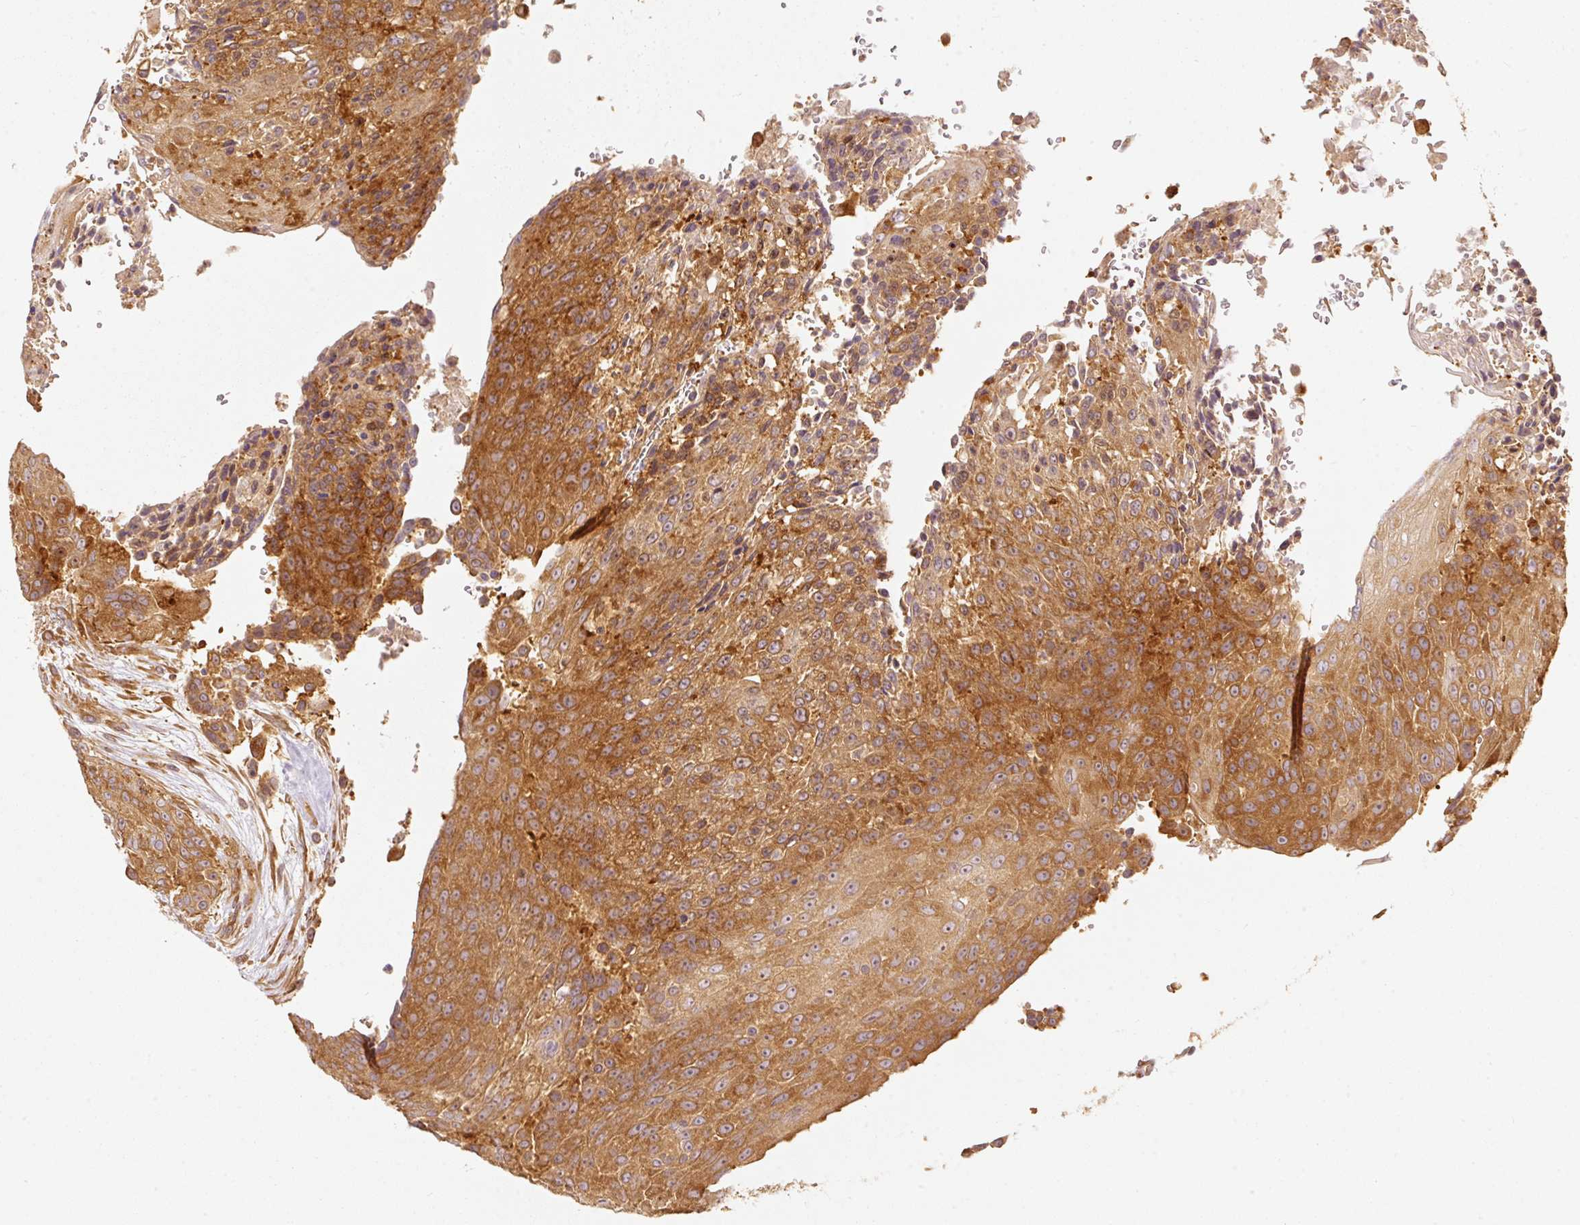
{"staining": {"intensity": "moderate", "quantity": ">75%", "location": "cytoplasmic/membranous"}, "tissue": "urothelial cancer", "cell_type": "Tumor cells", "image_type": "cancer", "snomed": [{"axis": "morphology", "description": "Urothelial carcinoma, High grade"}, {"axis": "topography", "description": "Urinary bladder"}], "caption": "A micrograph showing moderate cytoplasmic/membranous positivity in about >75% of tumor cells in urothelial cancer, as visualized by brown immunohistochemical staining.", "gene": "EIF3B", "patient": {"sex": "female", "age": 63}}